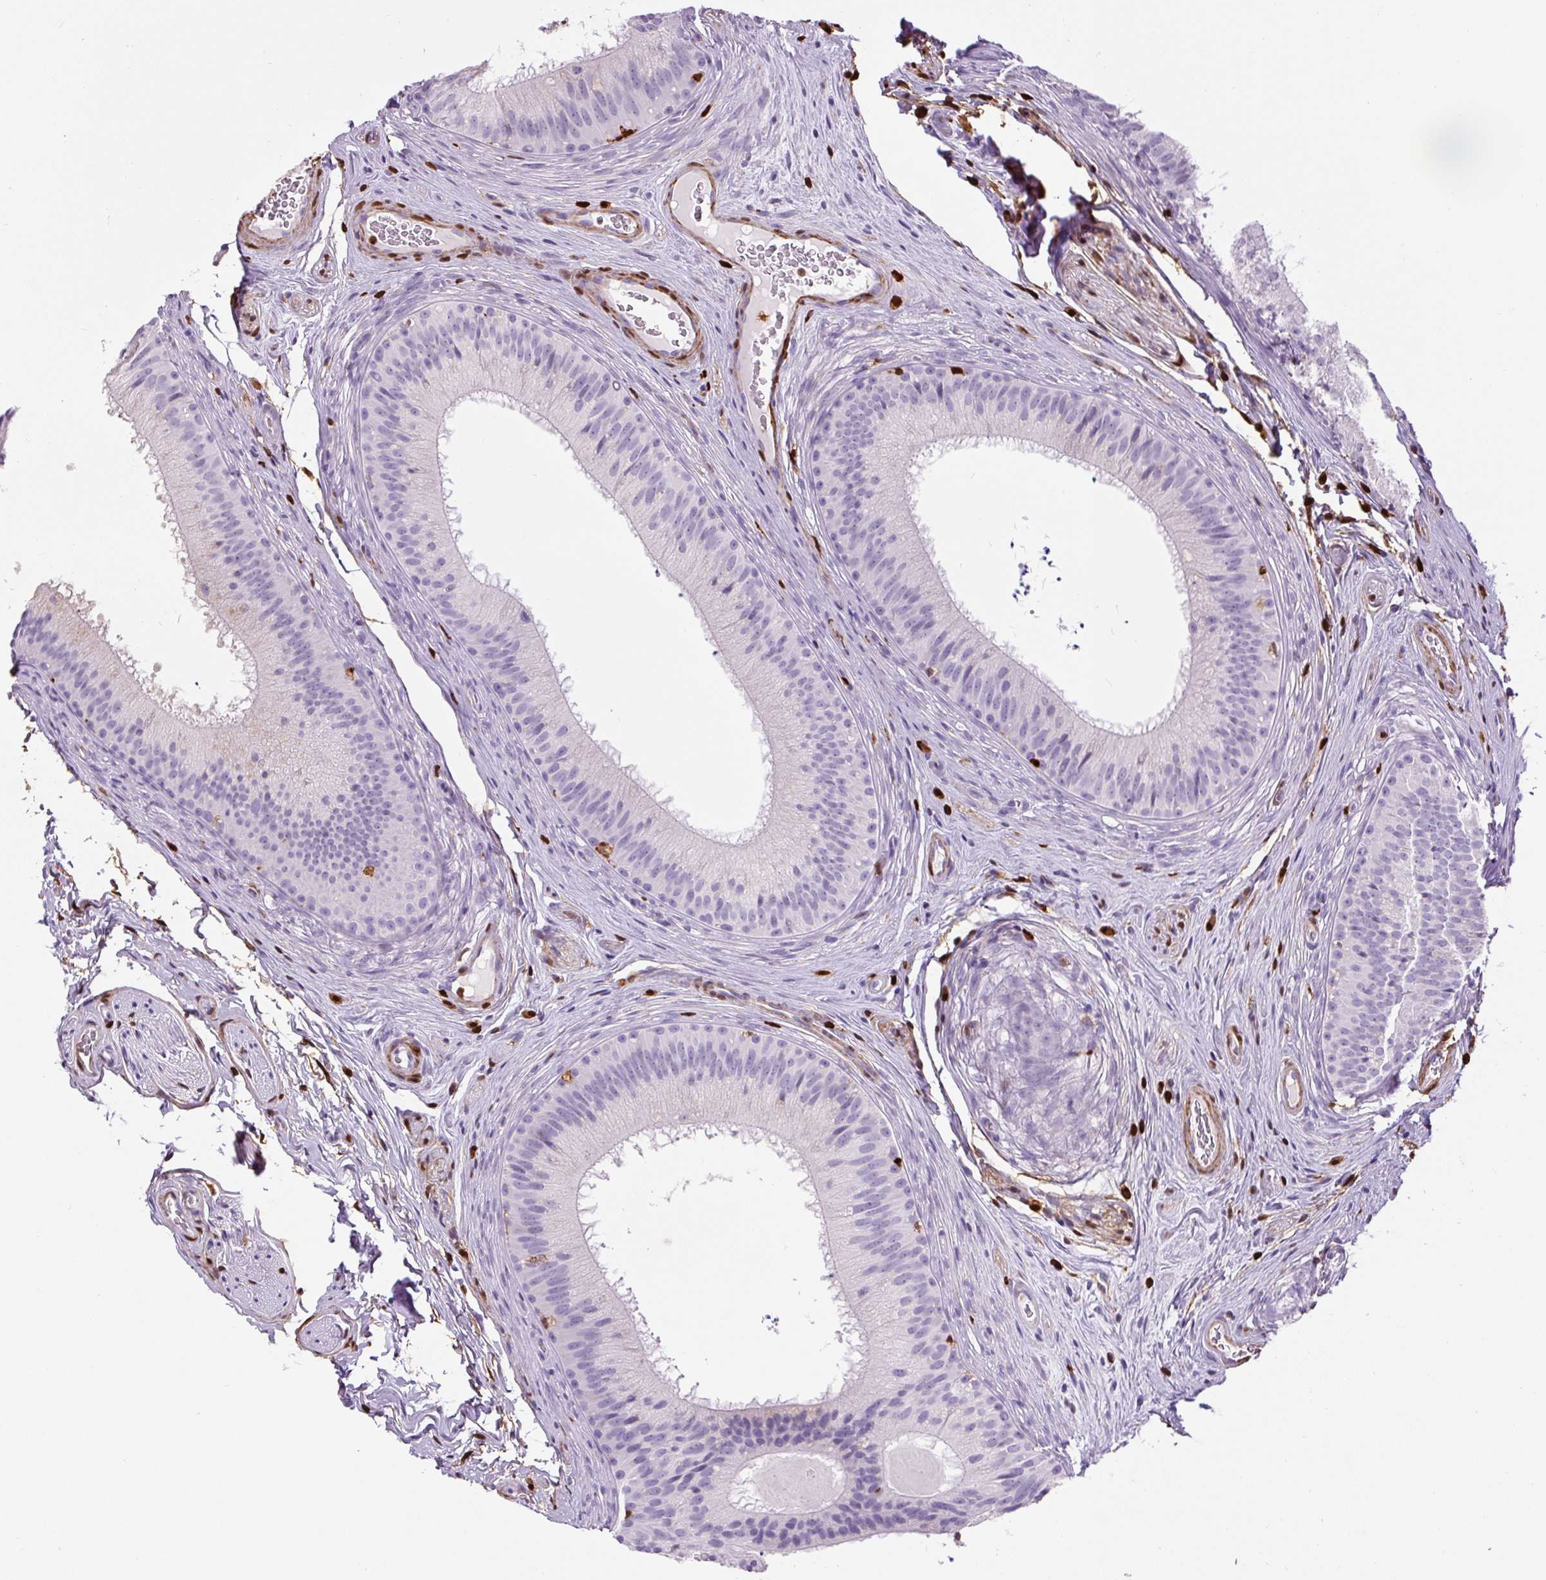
{"staining": {"intensity": "negative", "quantity": "none", "location": "none"}, "tissue": "epididymis", "cell_type": "Glandular cells", "image_type": "normal", "snomed": [{"axis": "morphology", "description": "Normal tissue, NOS"}, {"axis": "topography", "description": "Epididymis"}], "caption": "Immunohistochemical staining of benign human epididymis exhibits no significant positivity in glandular cells. Nuclei are stained in blue.", "gene": "S100A4", "patient": {"sex": "male", "age": 24}}